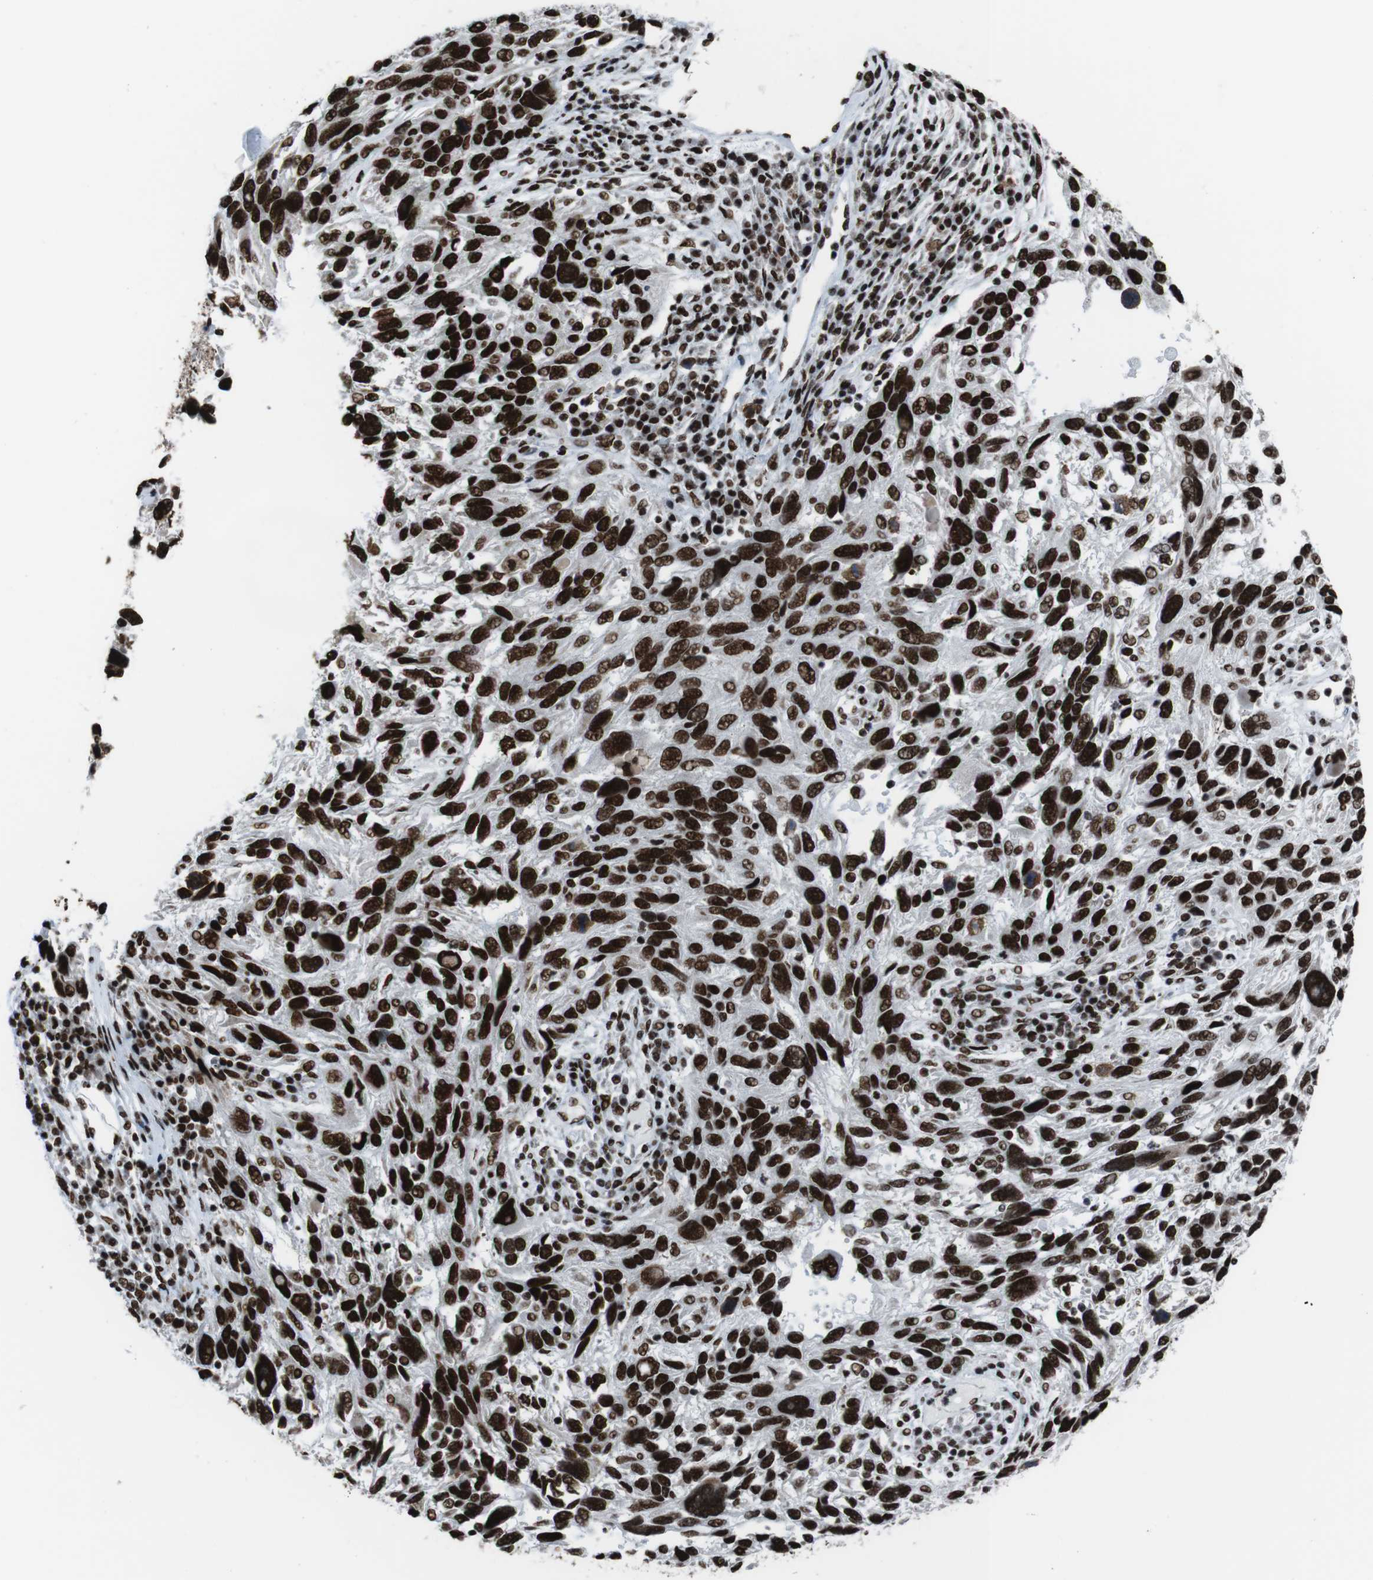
{"staining": {"intensity": "strong", "quantity": ">75%", "location": "nuclear"}, "tissue": "melanoma", "cell_type": "Tumor cells", "image_type": "cancer", "snomed": [{"axis": "morphology", "description": "Malignant melanoma, NOS"}, {"axis": "topography", "description": "Skin"}], "caption": "Tumor cells exhibit strong nuclear staining in about >75% of cells in melanoma.", "gene": "ROMO1", "patient": {"sex": "male", "age": 53}}